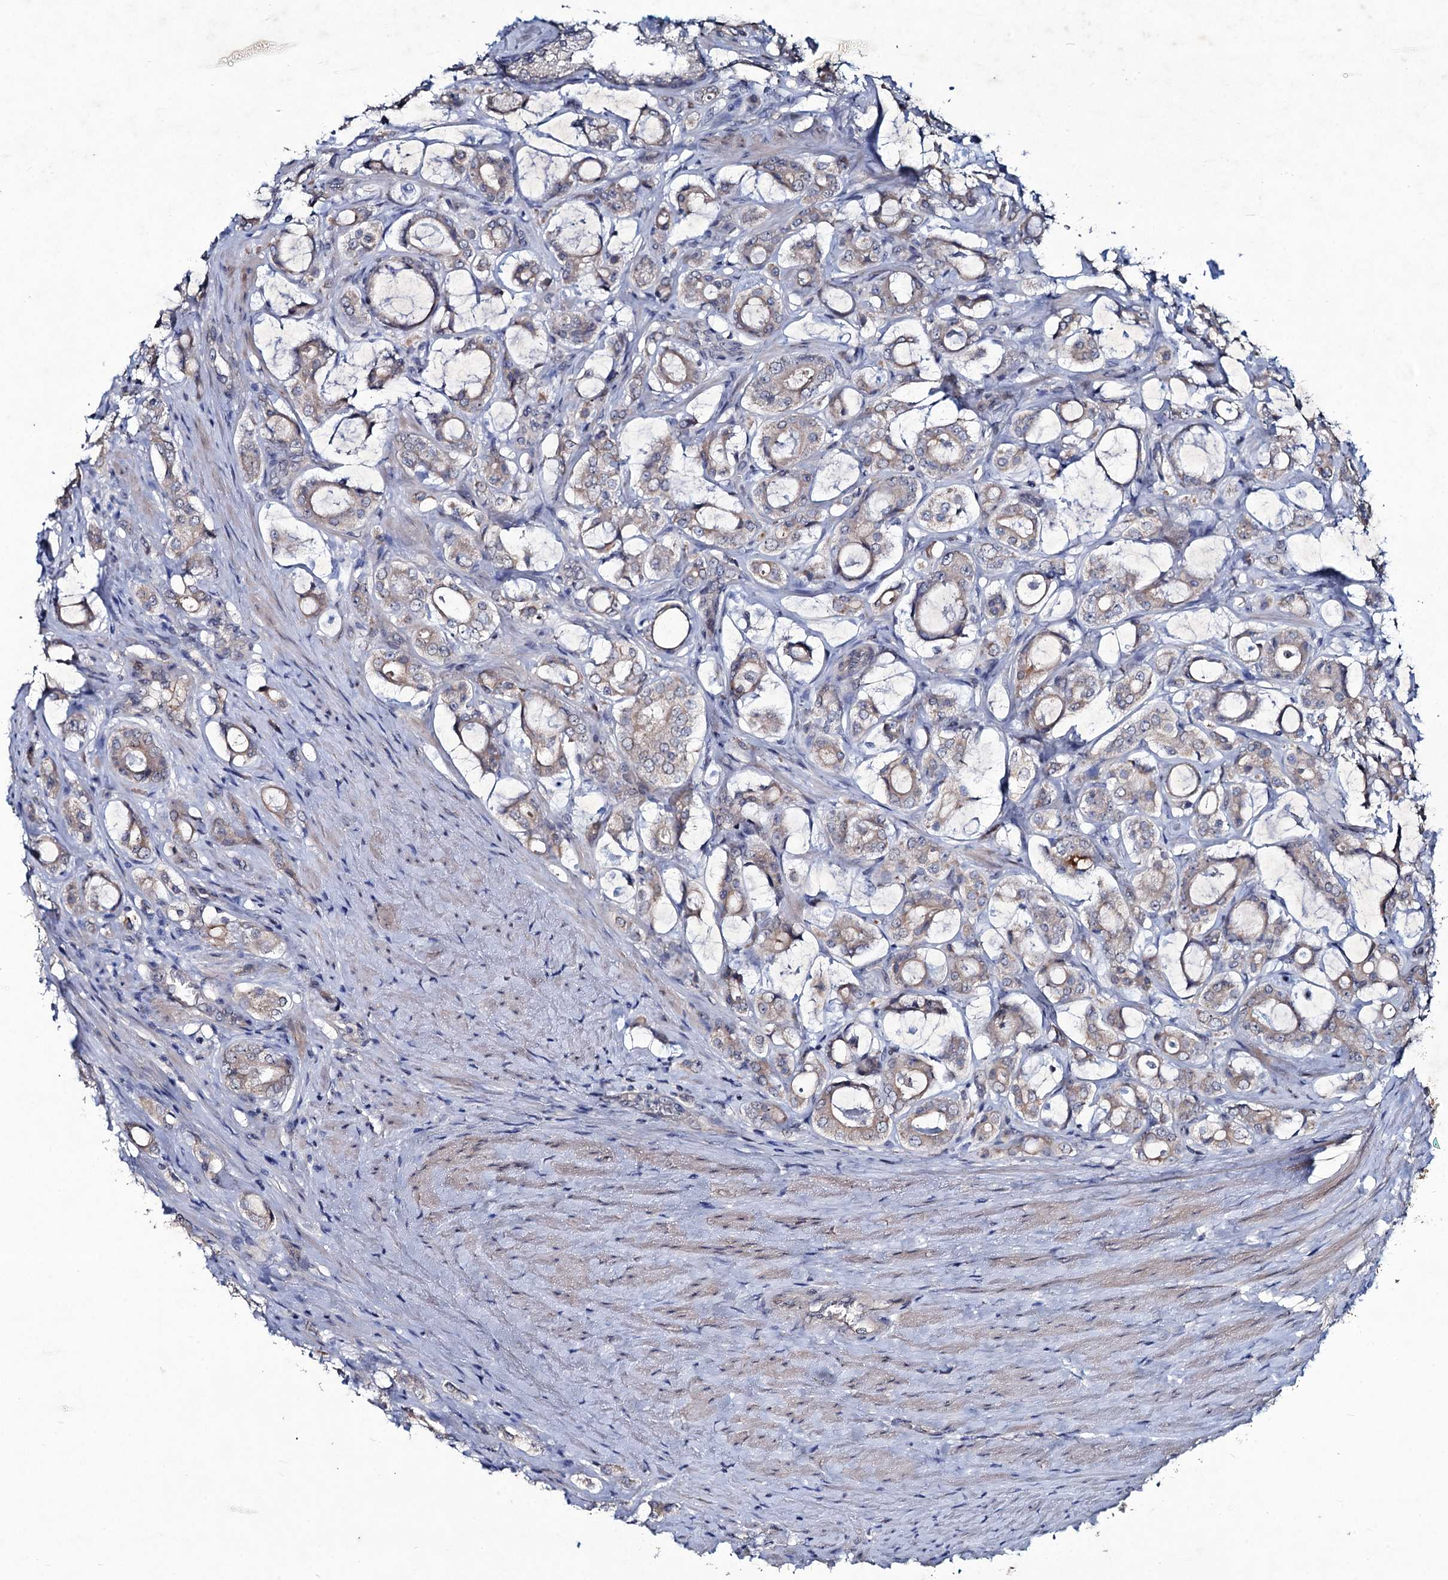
{"staining": {"intensity": "weak", "quantity": ">75%", "location": "cytoplasmic/membranous"}, "tissue": "prostate cancer", "cell_type": "Tumor cells", "image_type": "cancer", "snomed": [{"axis": "morphology", "description": "Adenocarcinoma, High grade"}, {"axis": "topography", "description": "Prostate"}], "caption": "A high-resolution image shows IHC staining of high-grade adenocarcinoma (prostate), which demonstrates weak cytoplasmic/membranous staining in approximately >75% of tumor cells.", "gene": "RNF6", "patient": {"sex": "male", "age": 63}}